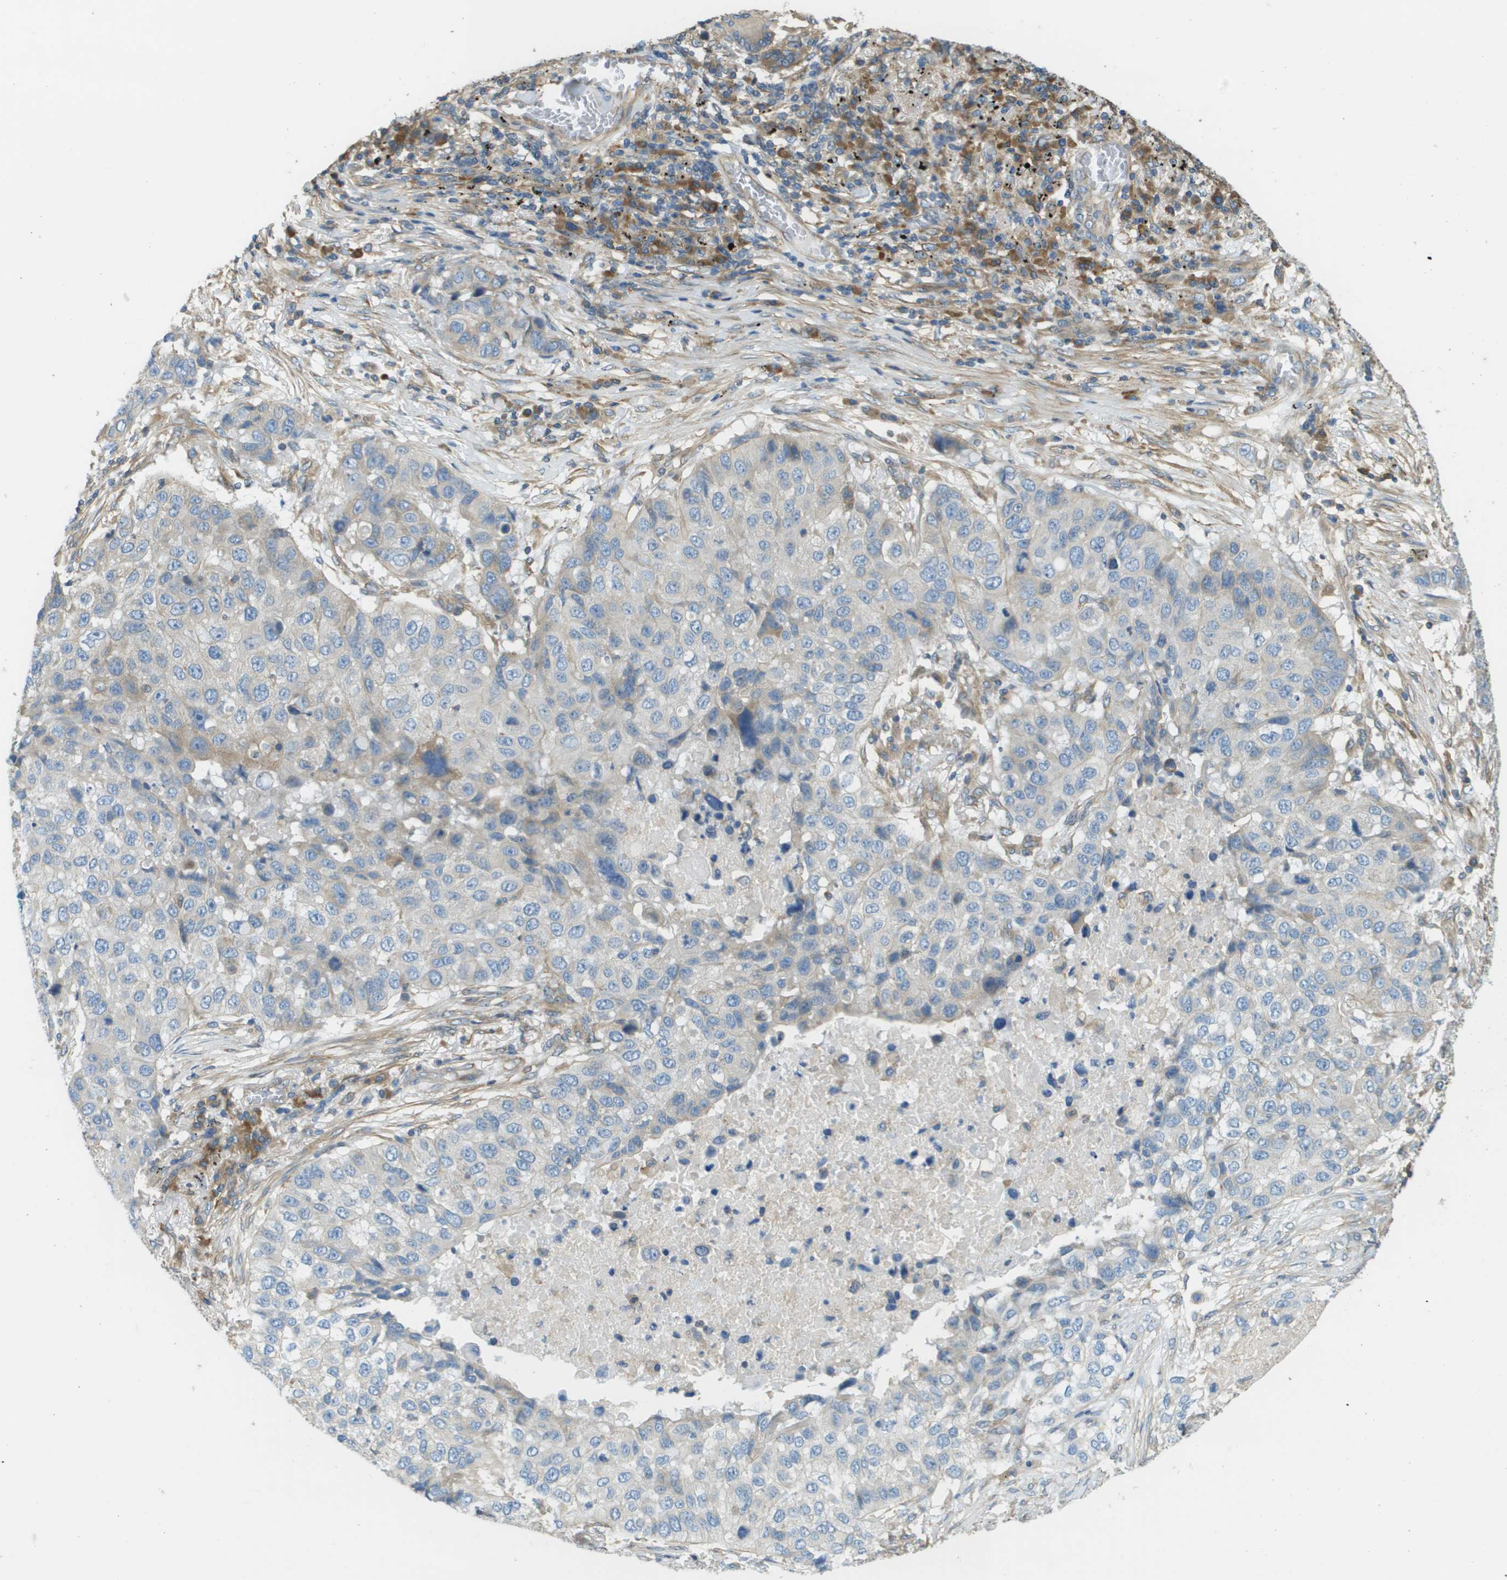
{"staining": {"intensity": "negative", "quantity": "none", "location": "none"}, "tissue": "lung cancer", "cell_type": "Tumor cells", "image_type": "cancer", "snomed": [{"axis": "morphology", "description": "Squamous cell carcinoma, NOS"}, {"axis": "topography", "description": "Lung"}], "caption": "The micrograph demonstrates no staining of tumor cells in lung squamous cell carcinoma. Brightfield microscopy of immunohistochemistry stained with DAB (3,3'-diaminobenzidine) (brown) and hematoxylin (blue), captured at high magnification.", "gene": "DNAJB11", "patient": {"sex": "male", "age": 57}}